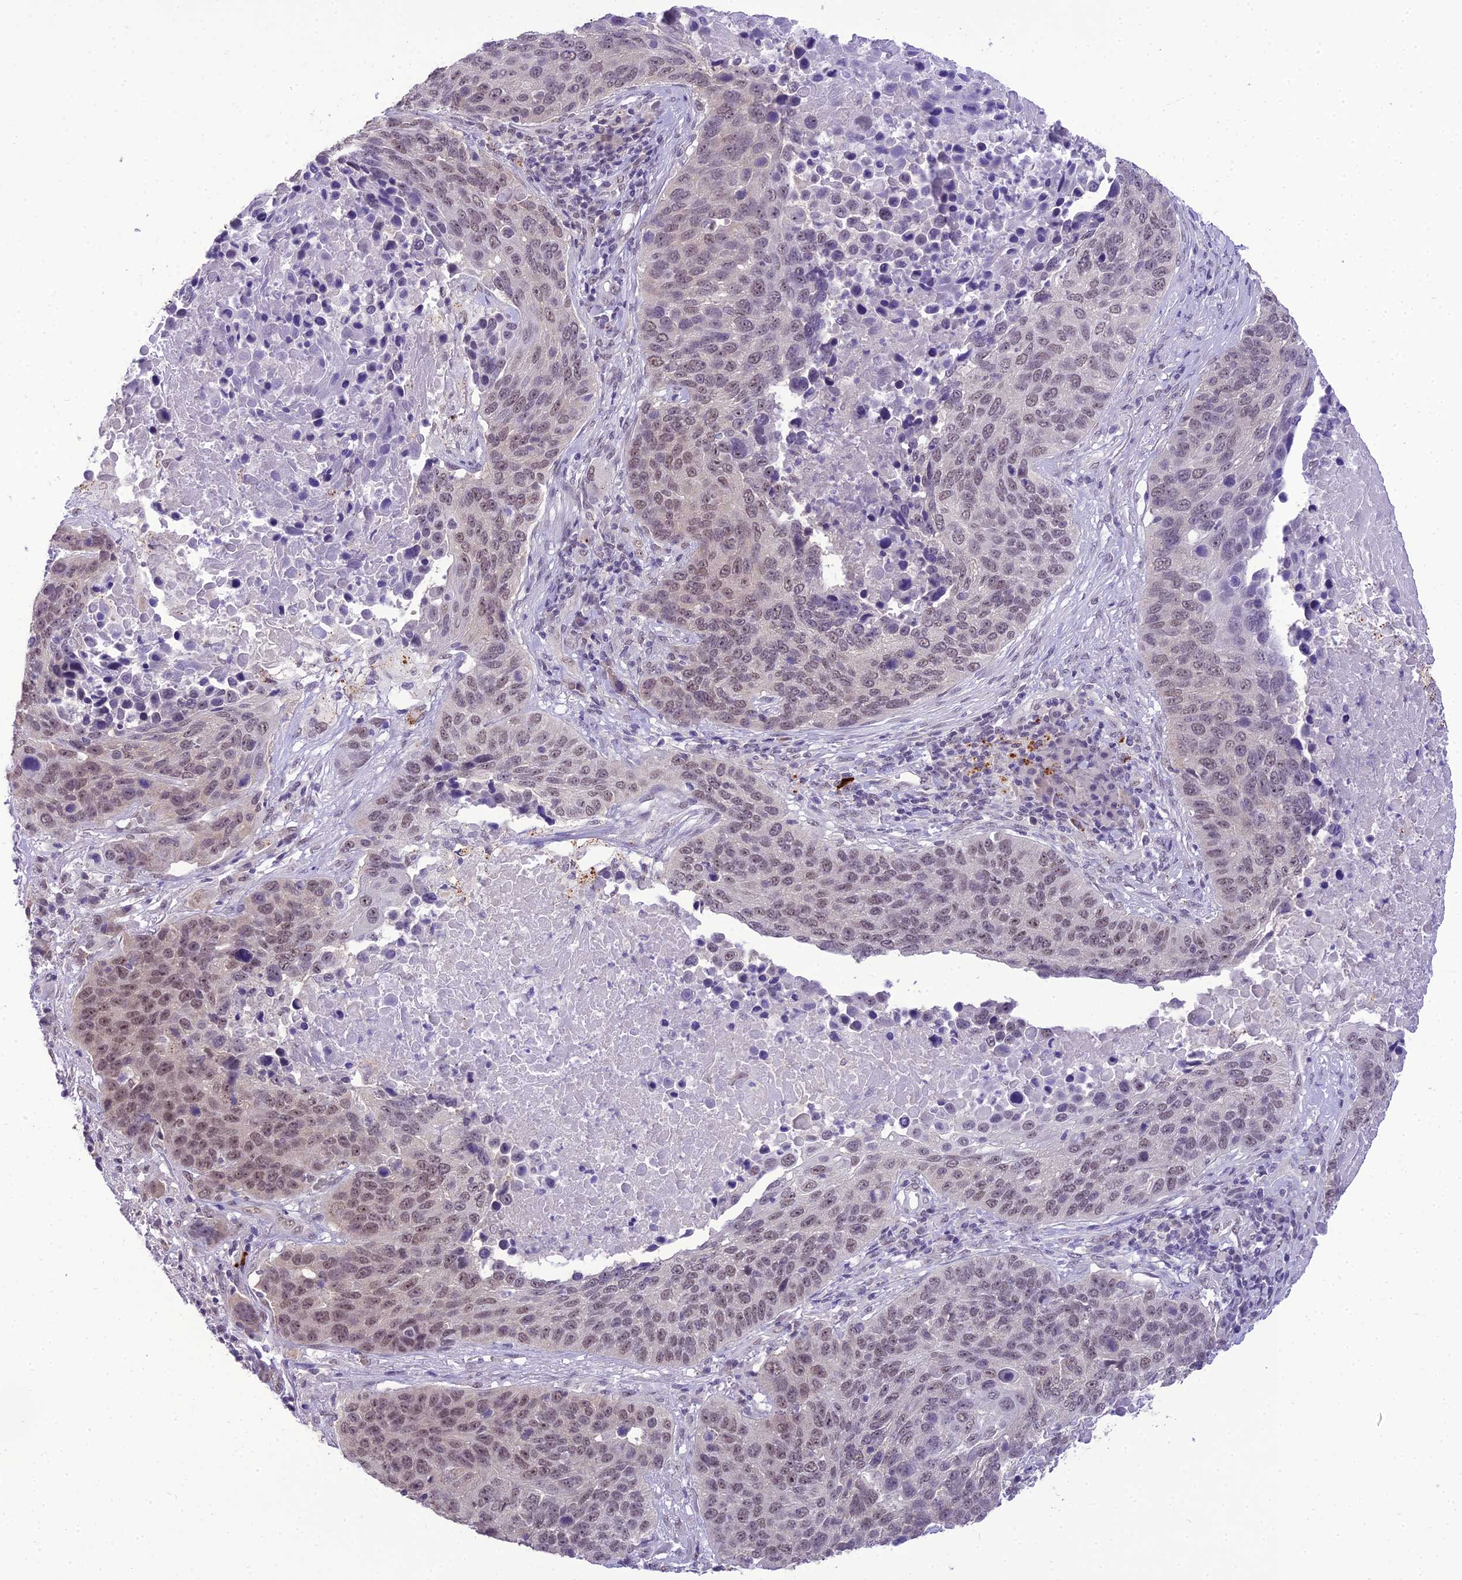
{"staining": {"intensity": "weak", "quantity": ">75%", "location": "nuclear"}, "tissue": "lung cancer", "cell_type": "Tumor cells", "image_type": "cancer", "snomed": [{"axis": "morphology", "description": "Normal tissue, NOS"}, {"axis": "morphology", "description": "Squamous cell carcinoma, NOS"}, {"axis": "topography", "description": "Lymph node"}, {"axis": "topography", "description": "Lung"}], "caption": "There is low levels of weak nuclear staining in tumor cells of lung cancer (squamous cell carcinoma), as demonstrated by immunohistochemical staining (brown color).", "gene": "SH3RF3", "patient": {"sex": "male", "age": 66}}